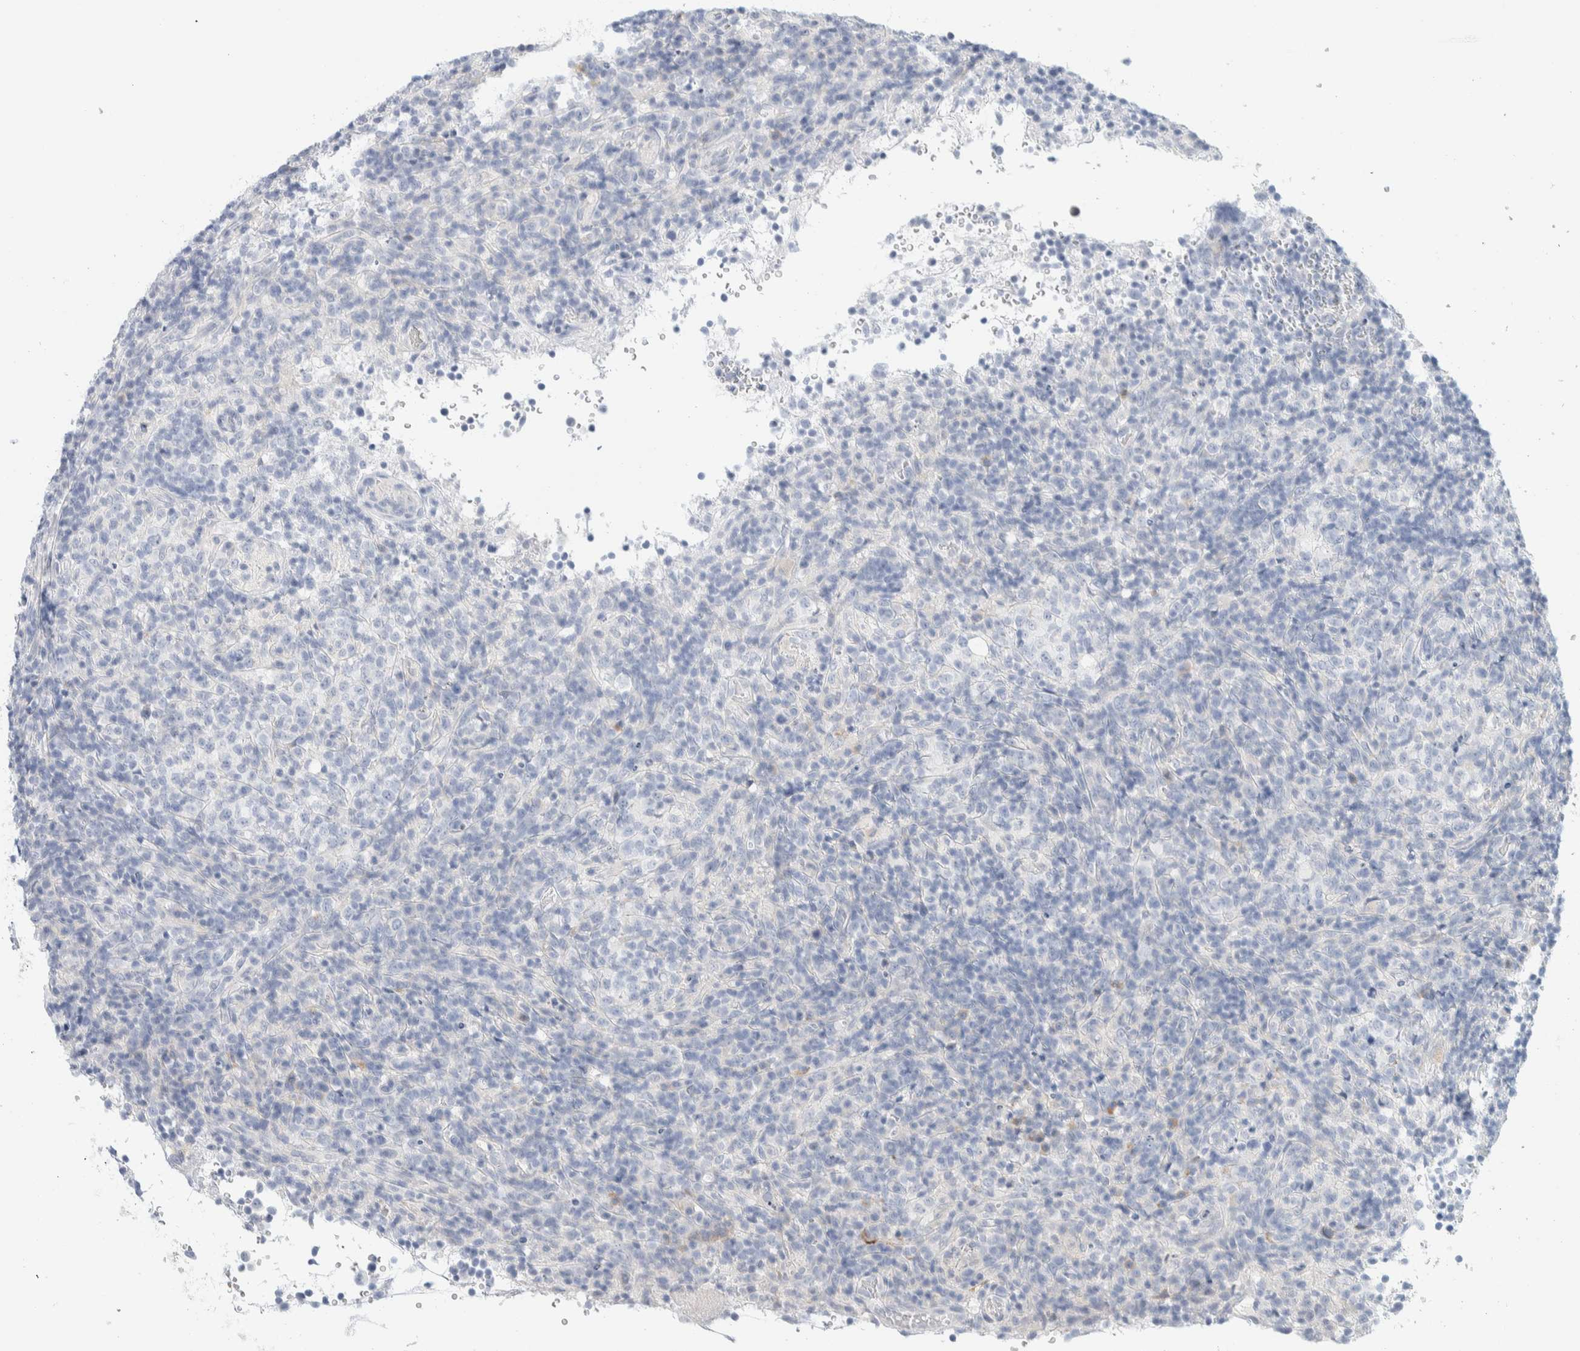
{"staining": {"intensity": "negative", "quantity": "none", "location": "none"}, "tissue": "lymphoma", "cell_type": "Tumor cells", "image_type": "cancer", "snomed": [{"axis": "morphology", "description": "Malignant lymphoma, non-Hodgkin's type, High grade"}, {"axis": "topography", "description": "Lymph node"}], "caption": "The photomicrograph exhibits no staining of tumor cells in lymphoma.", "gene": "ATCAY", "patient": {"sex": "female", "age": 76}}